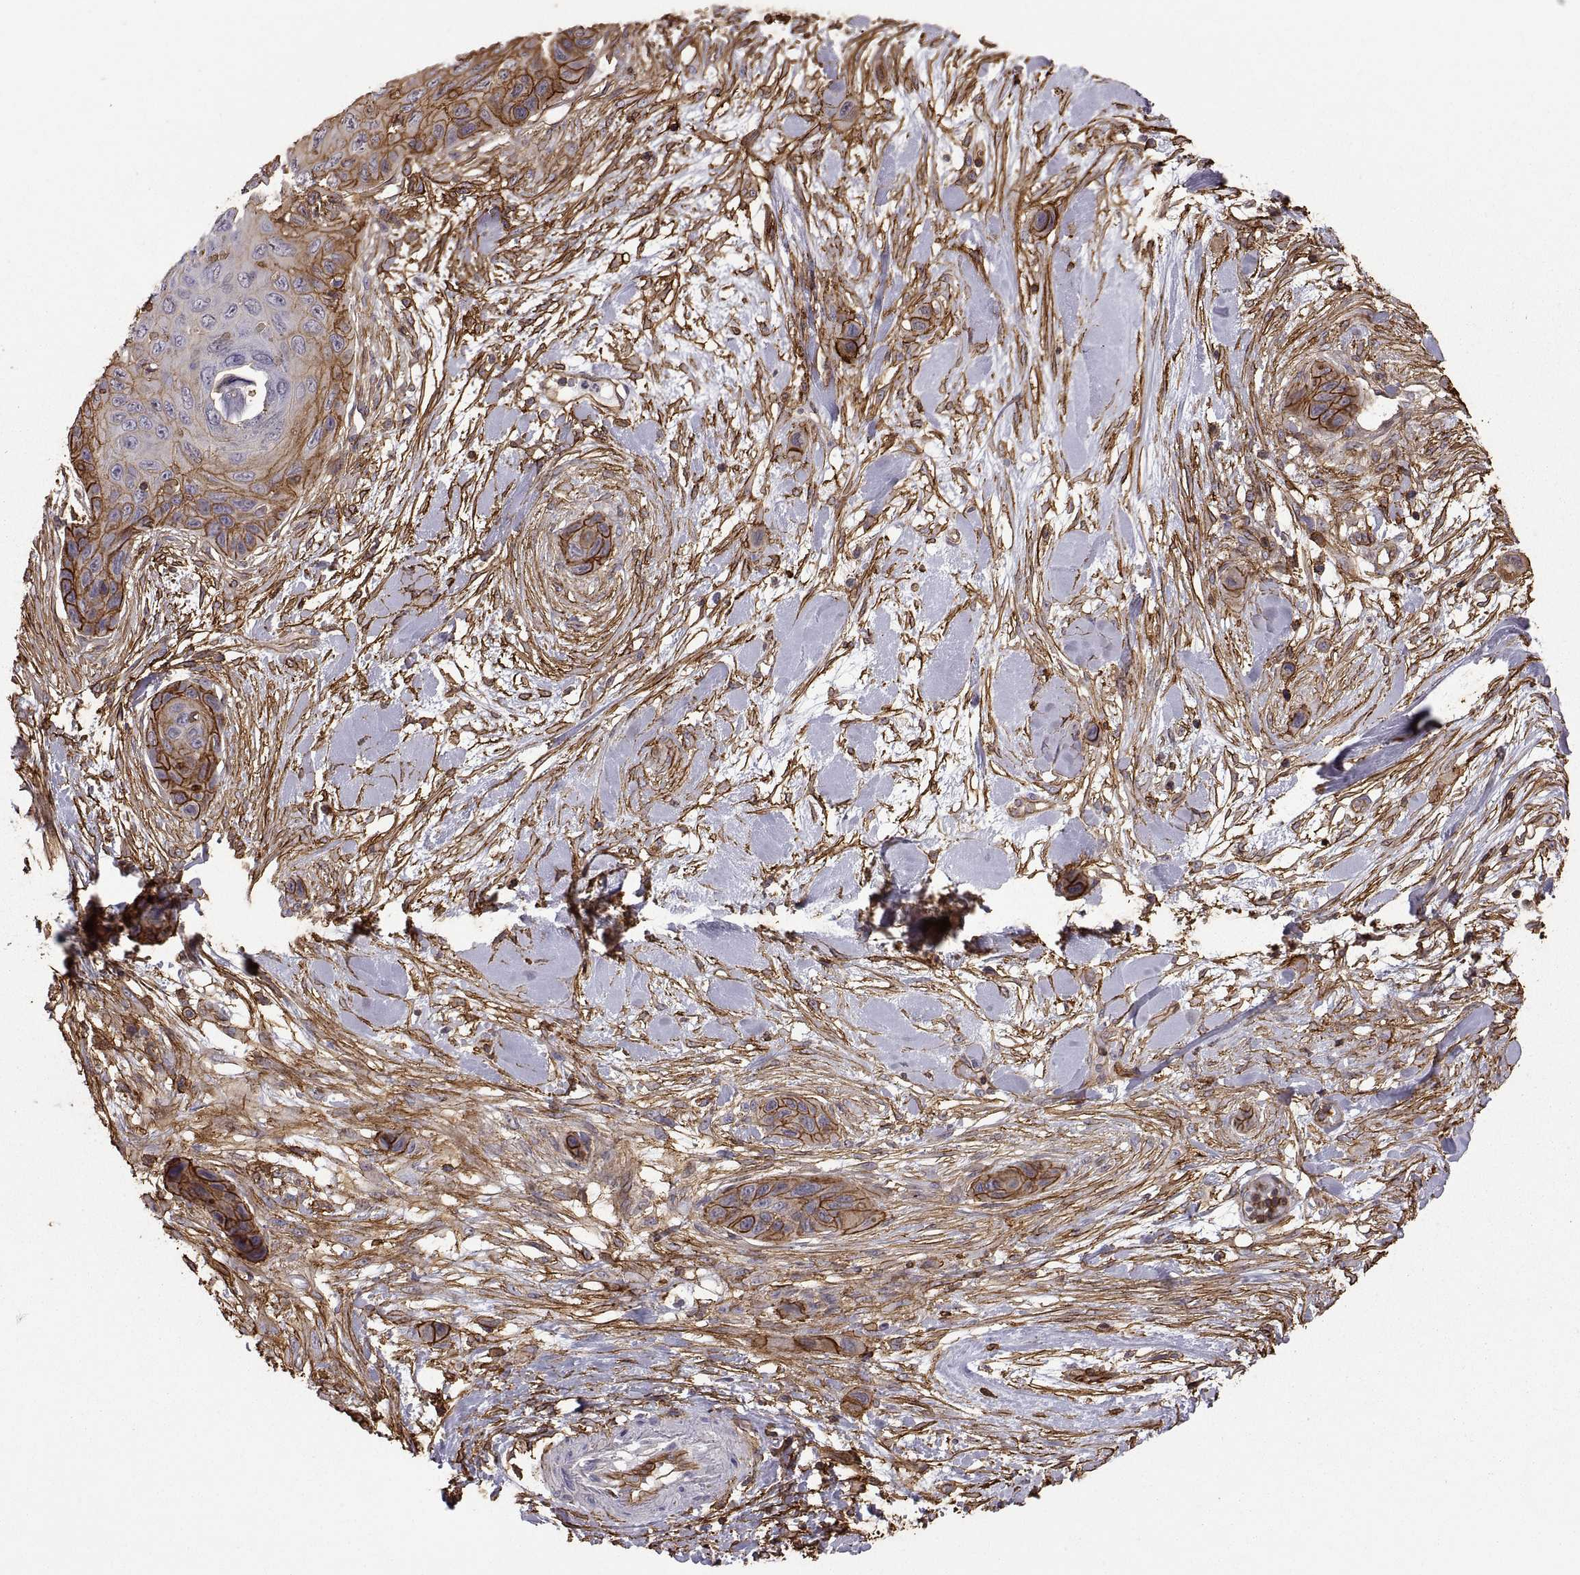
{"staining": {"intensity": "strong", "quantity": "25%-75%", "location": "cytoplasmic/membranous"}, "tissue": "skin cancer", "cell_type": "Tumor cells", "image_type": "cancer", "snomed": [{"axis": "morphology", "description": "Squamous cell carcinoma, NOS"}, {"axis": "topography", "description": "Skin"}], "caption": "Immunohistochemistry micrograph of neoplastic tissue: human skin squamous cell carcinoma stained using immunohistochemistry (IHC) demonstrates high levels of strong protein expression localized specifically in the cytoplasmic/membranous of tumor cells, appearing as a cytoplasmic/membranous brown color.", "gene": "S100A10", "patient": {"sex": "male", "age": 82}}